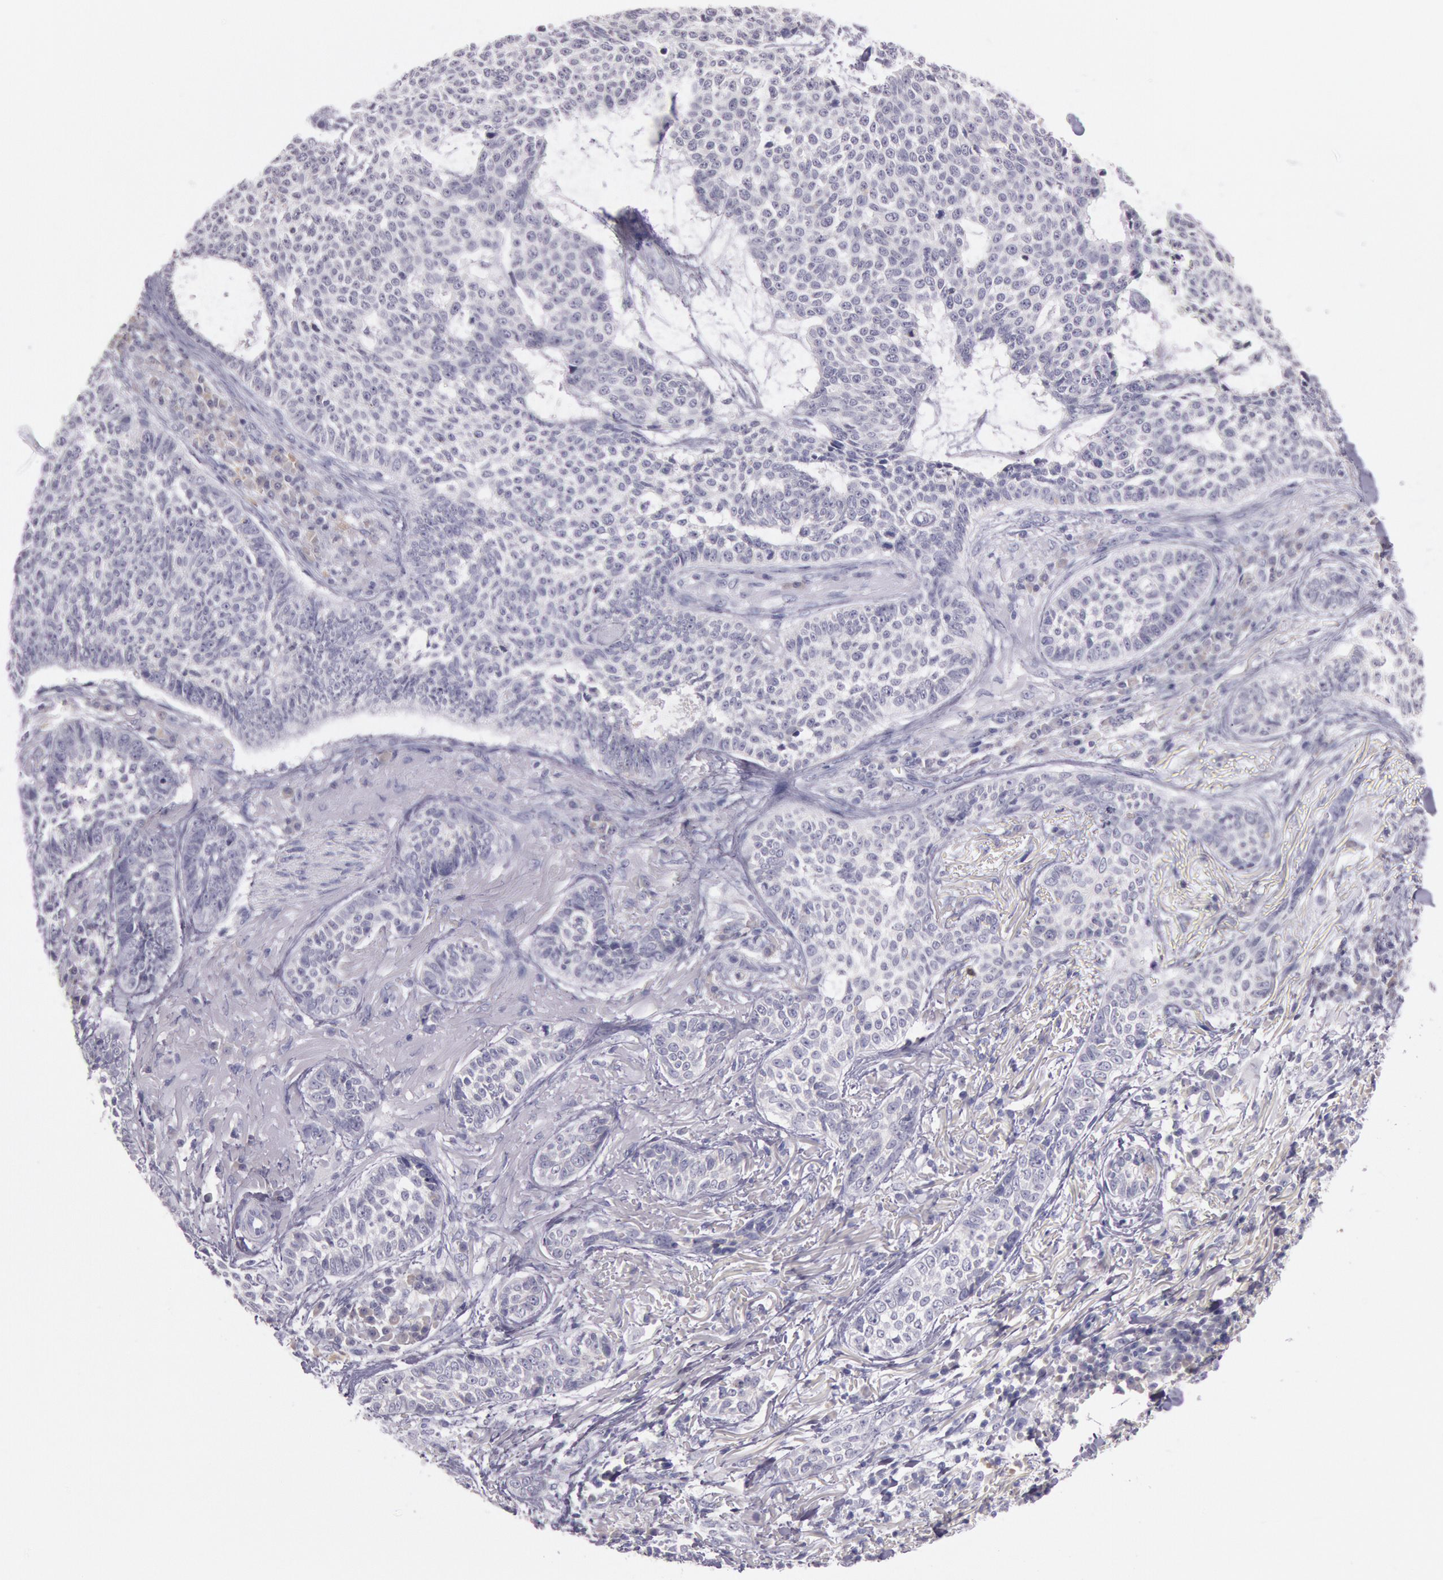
{"staining": {"intensity": "negative", "quantity": "none", "location": "none"}, "tissue": "skin cancer", "cell_type": "Tumor cells", "image_type": "cancer", "snomed": [{"axis": "morphology", "description": "Basal cell carcinoma"}, {"axis": "topography", "description": "Skin"}], "caption": "An immunohistochemistry (IHC) micrograph of basal cell carcinoma (skin) is shown. There is no staining in tumor cells of basal cell carcinoma (skin). The staining is performed using DAB (3,3'-diaminobenzidine) brown chromogen with nuclei counter-stained in using hematoxylin.", "gene": "EGFR", "patient": {"sex": "female", "age": 89}}